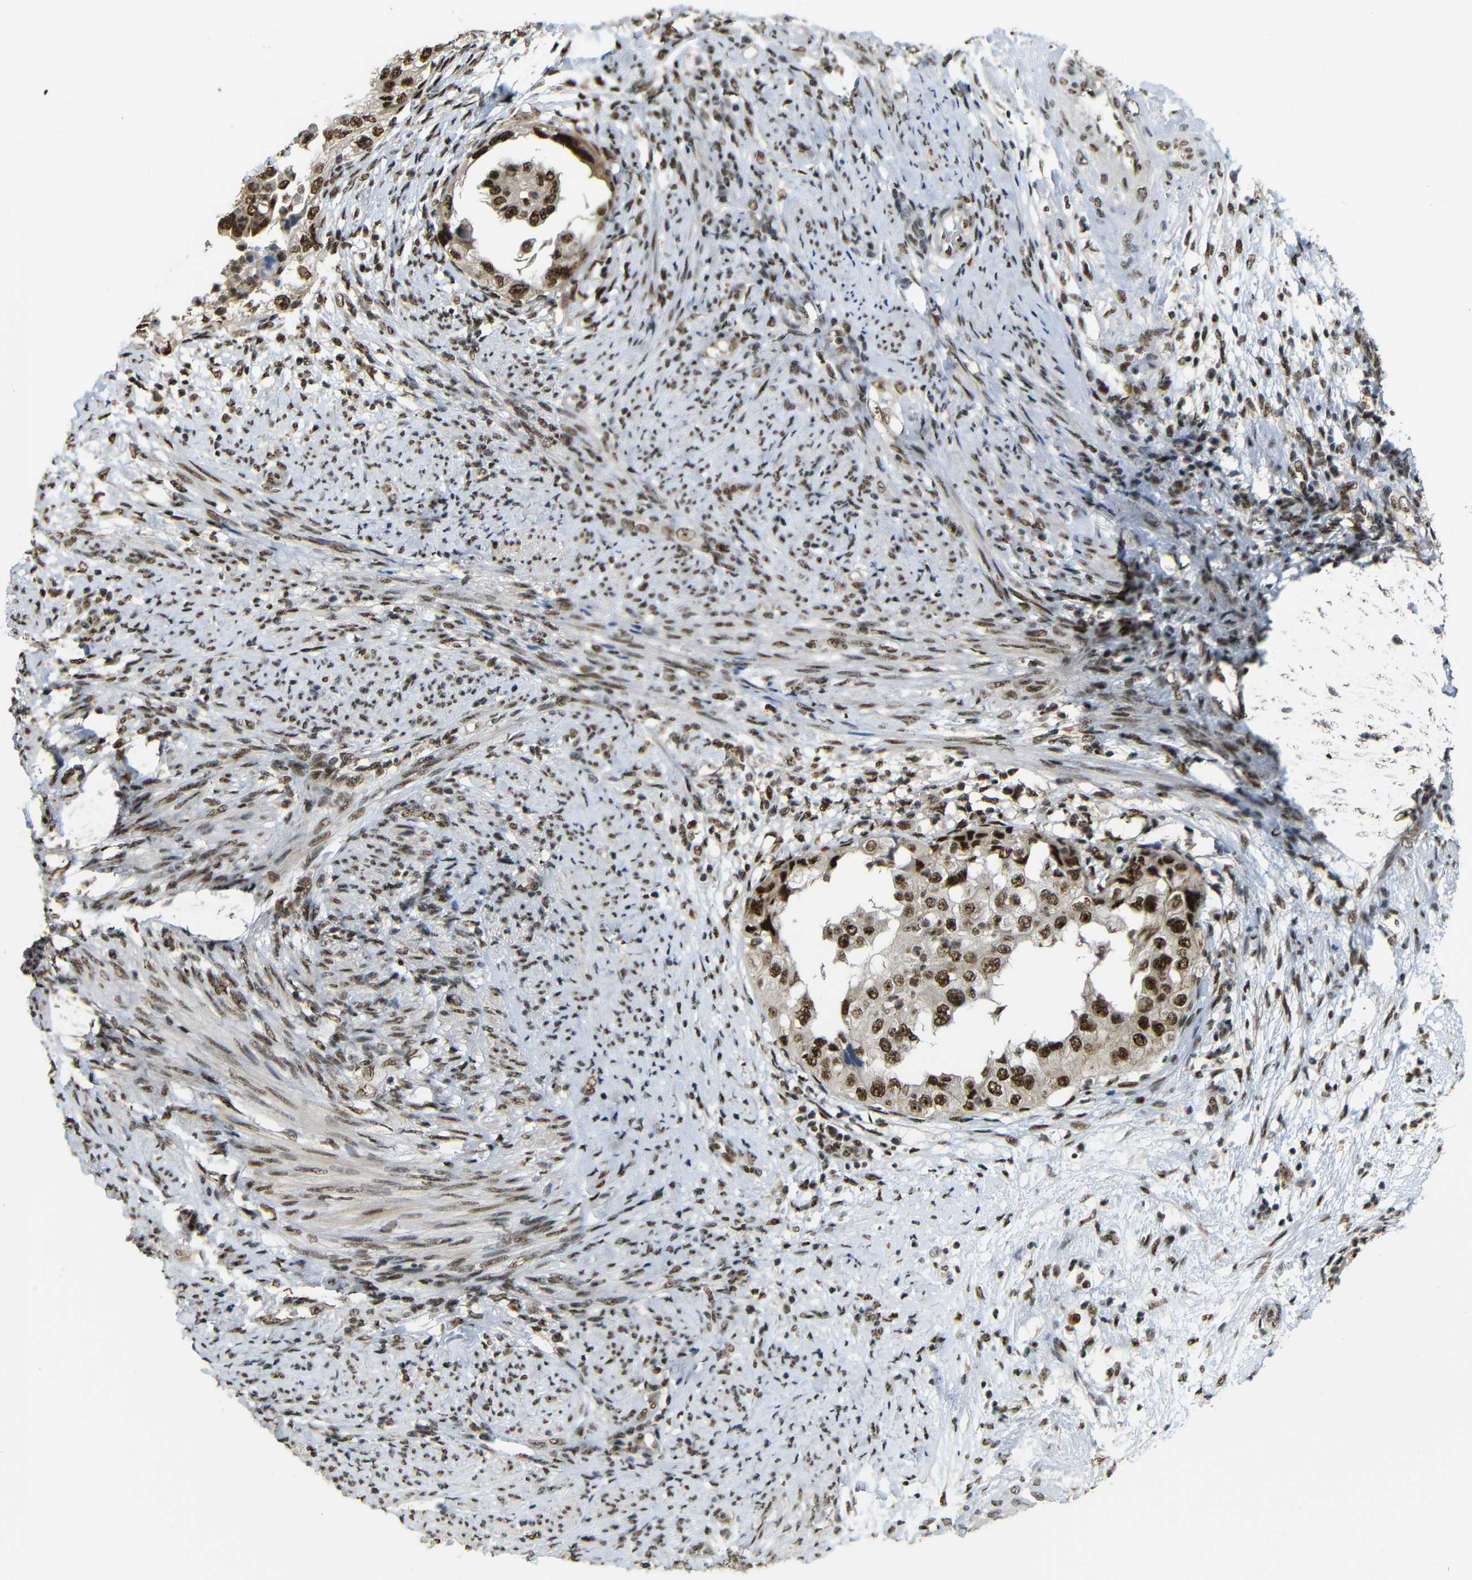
{"staining": {"intensity": "moderate", "quantity": ">75%", "location": "cytoplasmic/membranous,nuclear"}, "tissue": "endometrial cancer", "cell_type": "Tumor cells", "image_type": "cancer", "snomed": [{"axis": "morphology", "description": "Adenocarcinoma, NOS"}, {"axis": "topography", "description": "Endometrium"}], "caption": "This micrograph displays endometrial cancer (adenocarcinoma) stained with immunohistochemistry (IHC) to label a protein in brown. The cytoplasmic/membranous and nuclear of tumor cells show moderate positivity for the protein. Nuclei are counter-stained blue.", "gene": "TCF7L2", "patient": {"sex": "female", "age": 85}}